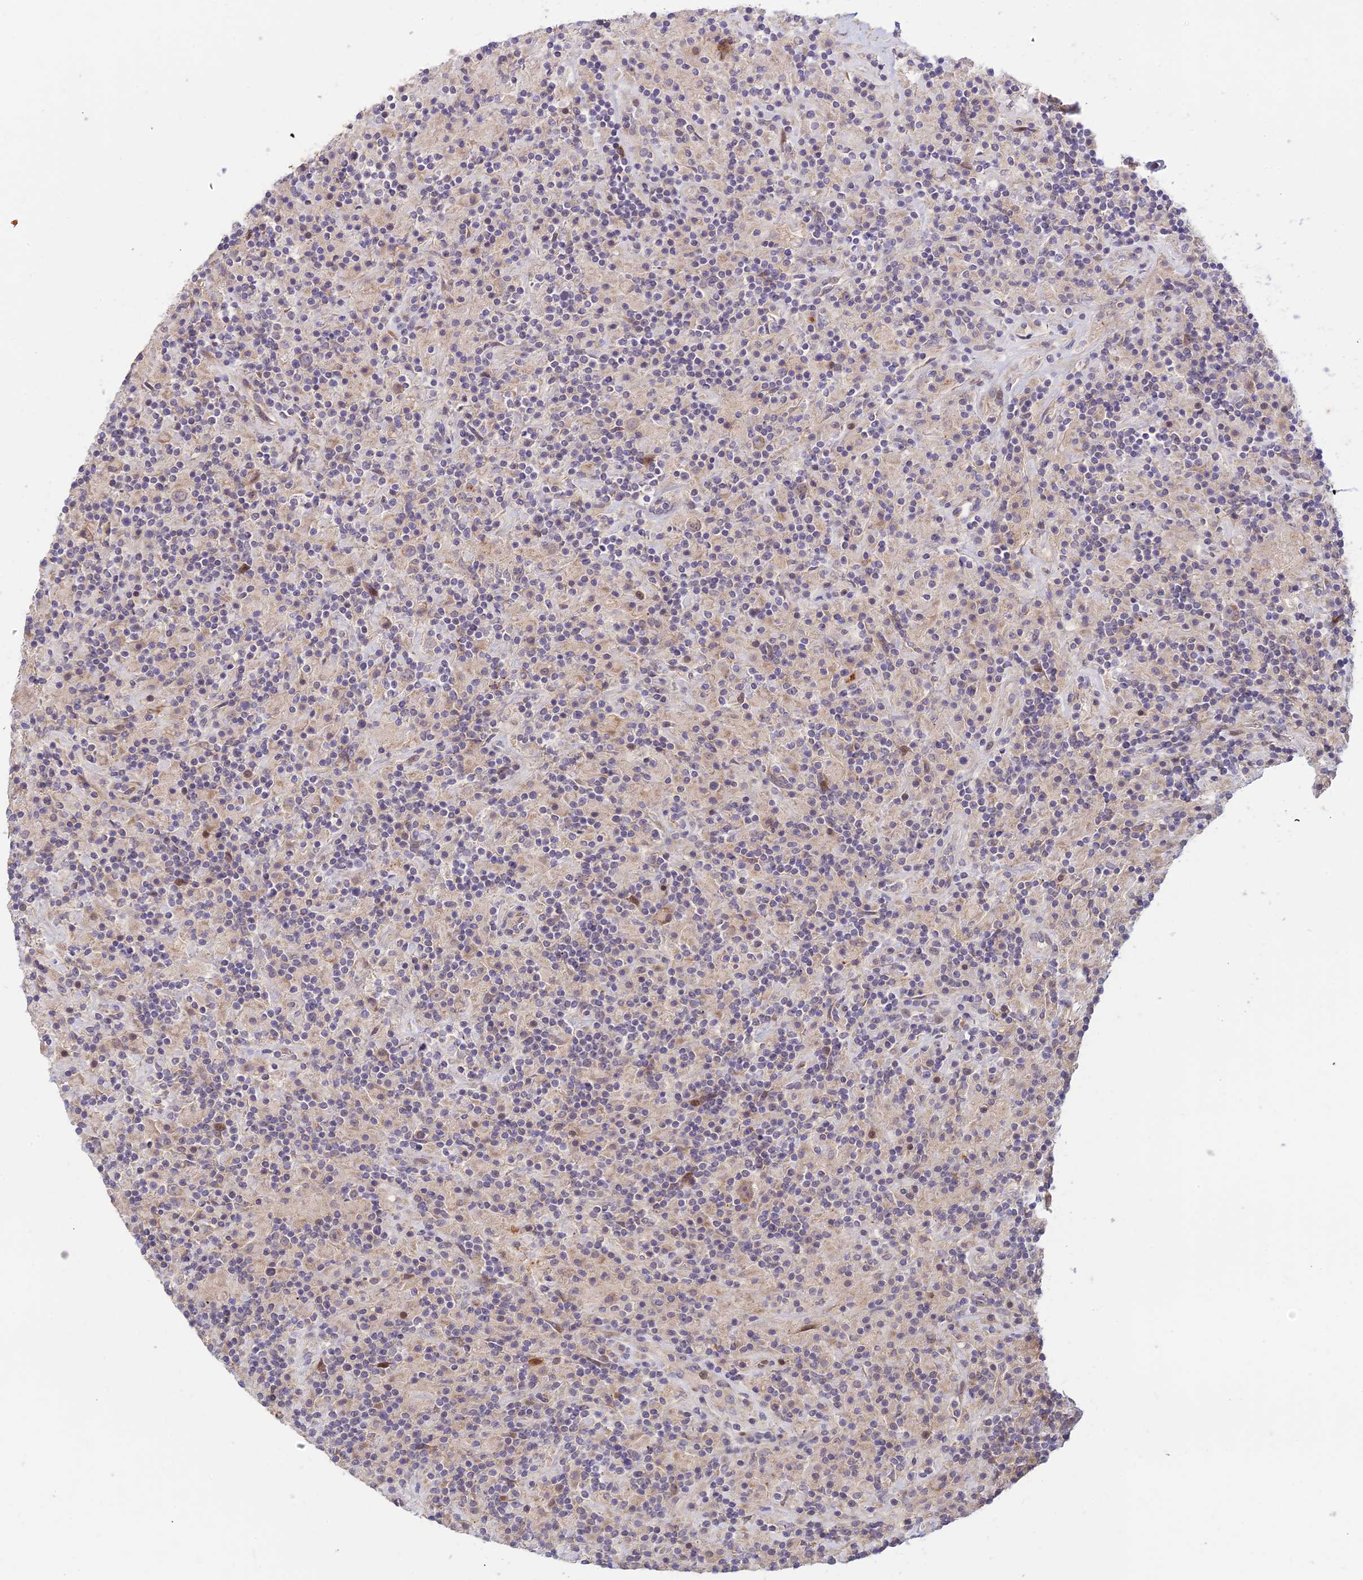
{"staining": {"intensity": "weak", "quantity": "25%-75%", "location": "cytoplasmic/membranous"}, "tissue": "lymphoma", "cell_type": "Tumor cells", "image_type": "cancer", "snomed": [{"axis": "morphology", "description": "Hodgkin's disease, NOS"}, {"axis": "topography", "description": "Lymph node"}], "caption": "Tumor cells display low levels of weak cytoplasmic/membranous positivity in about 25%-75% of cells in Hodgkin's disease.", "gene": "ASPDH", "patient": {"sex": "male", "age": 70}}